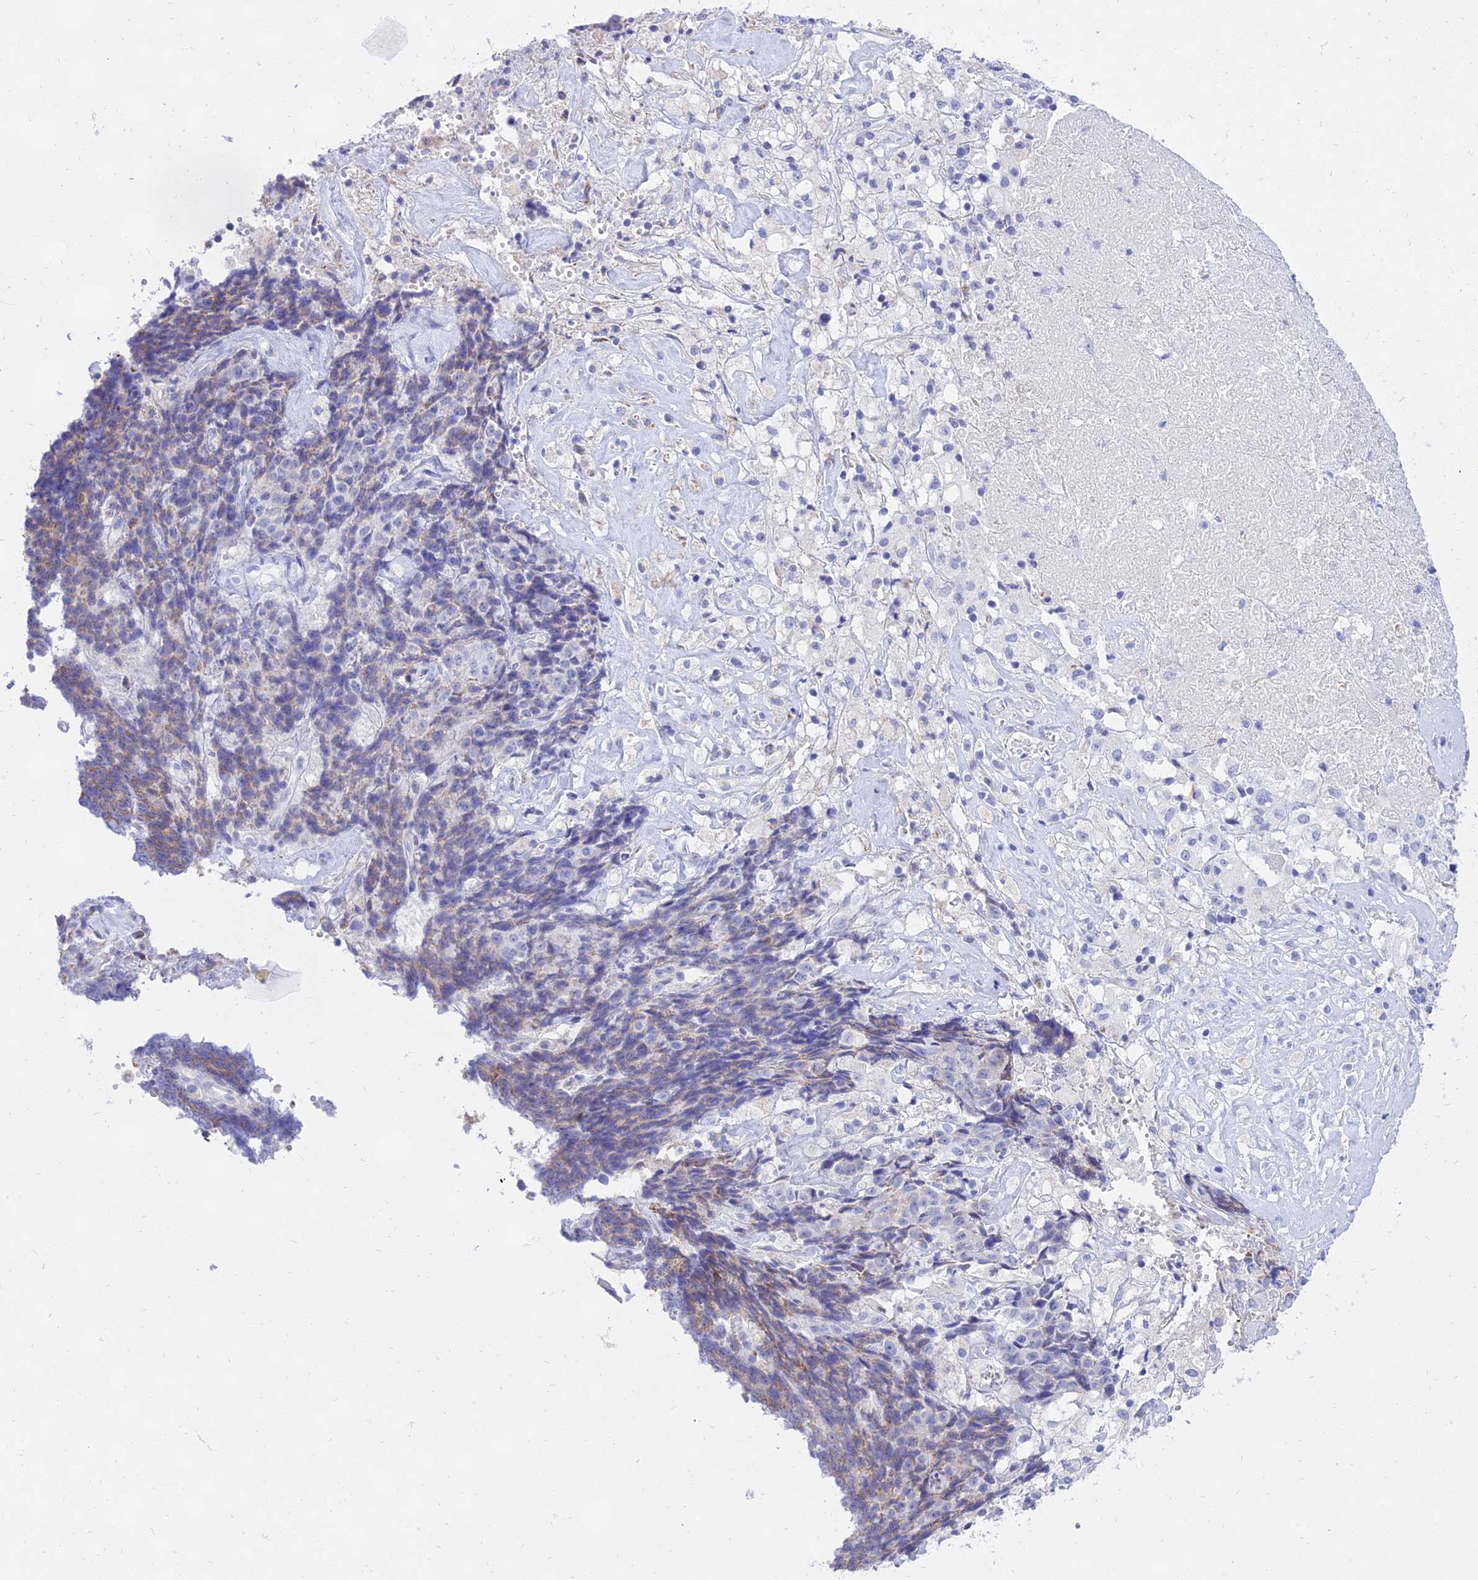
{"staining": {"intensity": "moderate", "quantity": "<25%", "location": "cytoplasmic/membranous"}, "tissue": "ovarian cancer", "cell_type": "Tumor cells", "image_type": "cancer", "snomed": [{"axis": "morphology", "description": "Carcinoma, endometroid"}, {"axis": "topography", "description": "Ovary"}], "caption": "IHC micrograph of neoplastic tissue: ovarian endometroid carcinoma stained using immunohistochemistry displays low levels of moderate protein expression localized specifically in the cytoplasmic/membranous of tumor cells, appearing as a cytoplasmic/membranous brown color.", "gene": "PKN3", "patient": {"sex": "female", "age": 42}}